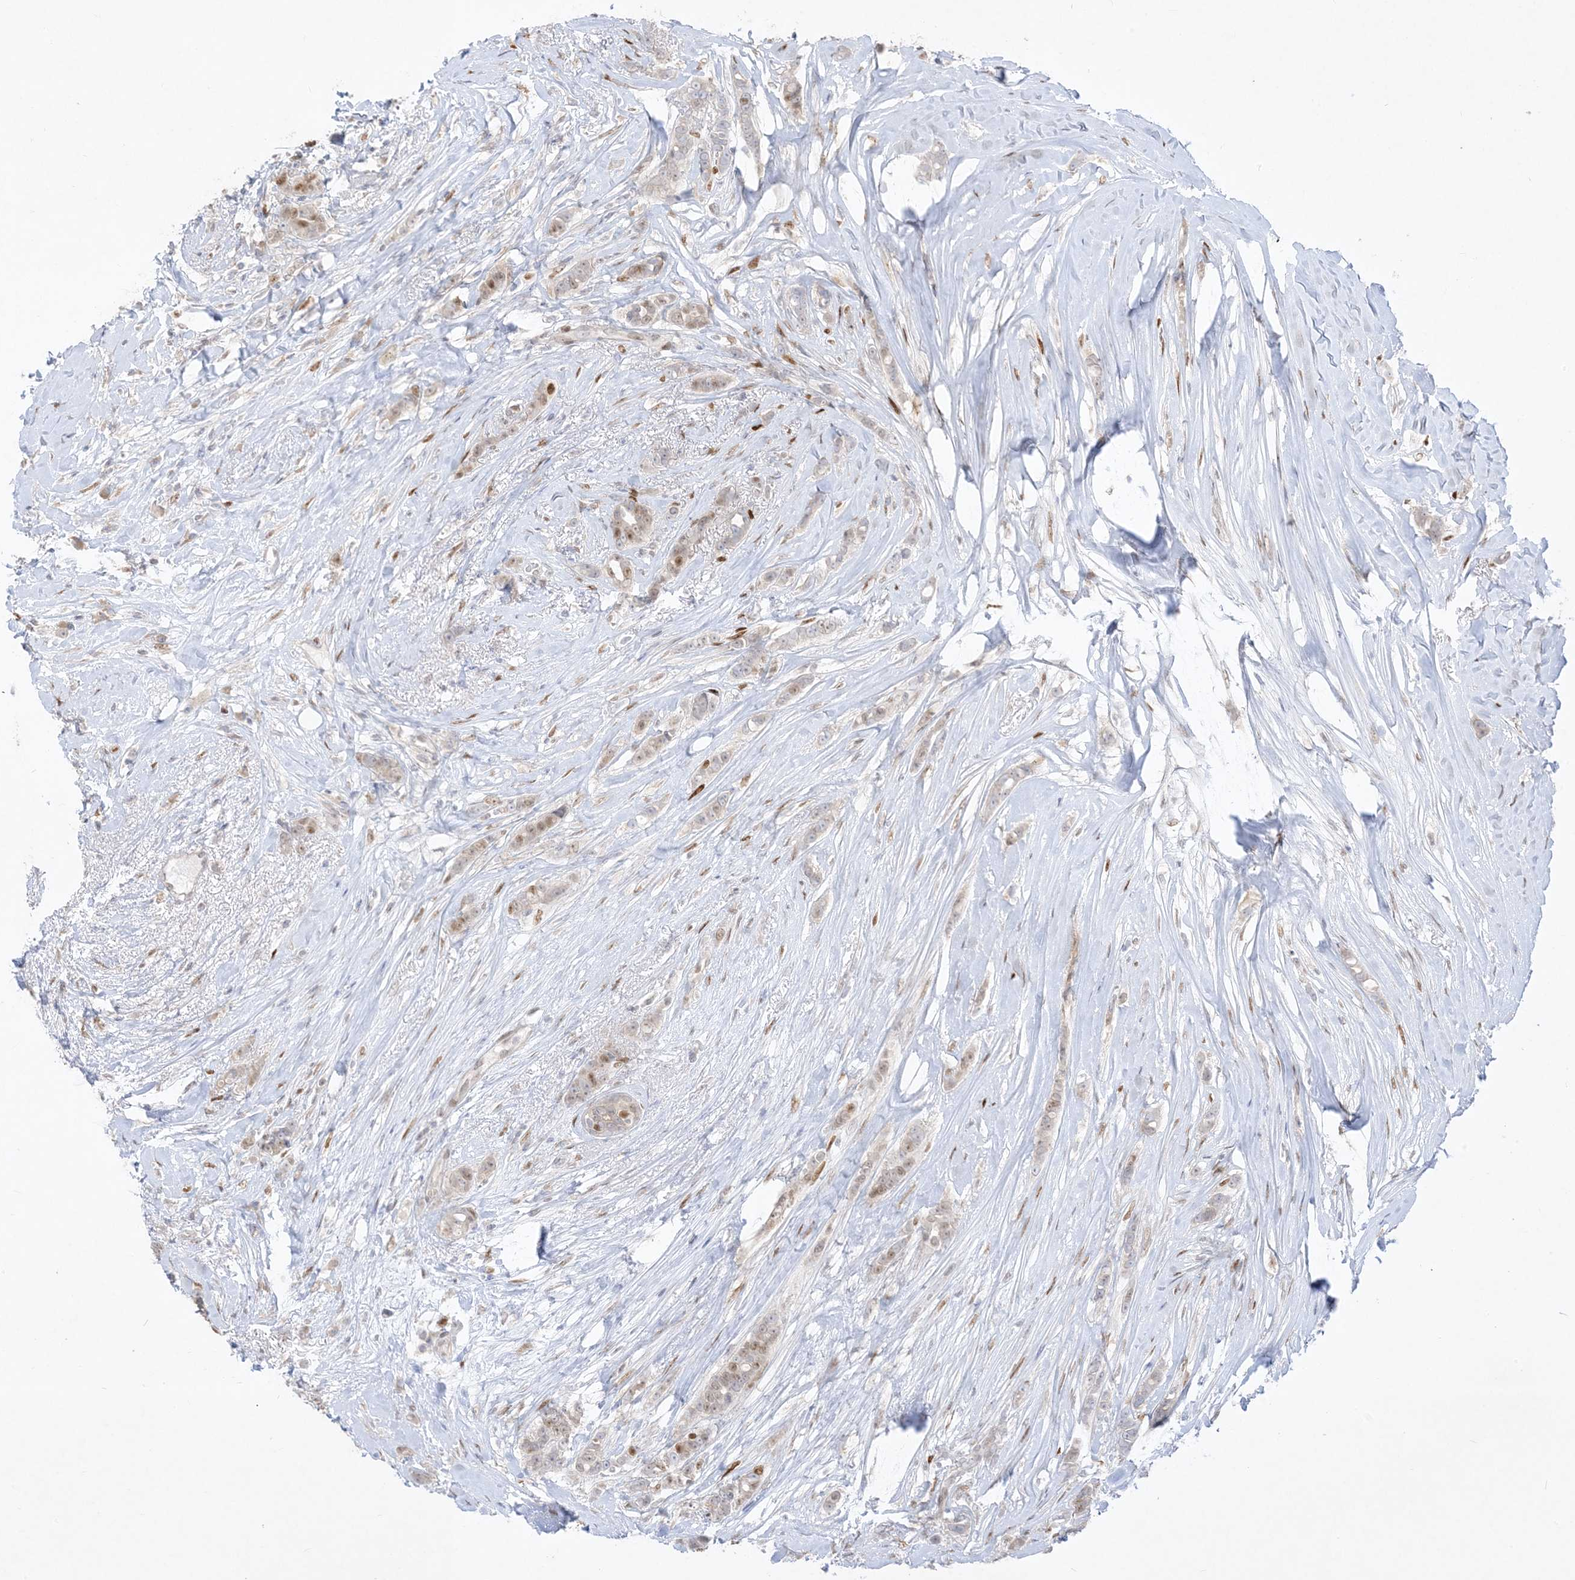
{"staining": {"intensity": "strong", "quantity": "25%-75%", "location": "nuclear"}, "tissue": "breast cancer", "cell_type": "Tumor cells", "image_type": "cancer", "snomed": [{"axis": "morphology", "description": "Lobular carcinoma"}, {"axis": "topography", "description": "Breast"}], "caption": "Immunohistochemistry (DAB (3,3'-diaminobenzidine)) staining of human breast cancer (lobular carcinoma) demonstrates strong nuclear protein positivity in about 25%-75% of tumor cells.", "gene": "BHLHE40", "patient": {"sex": "female", "age": 51}}